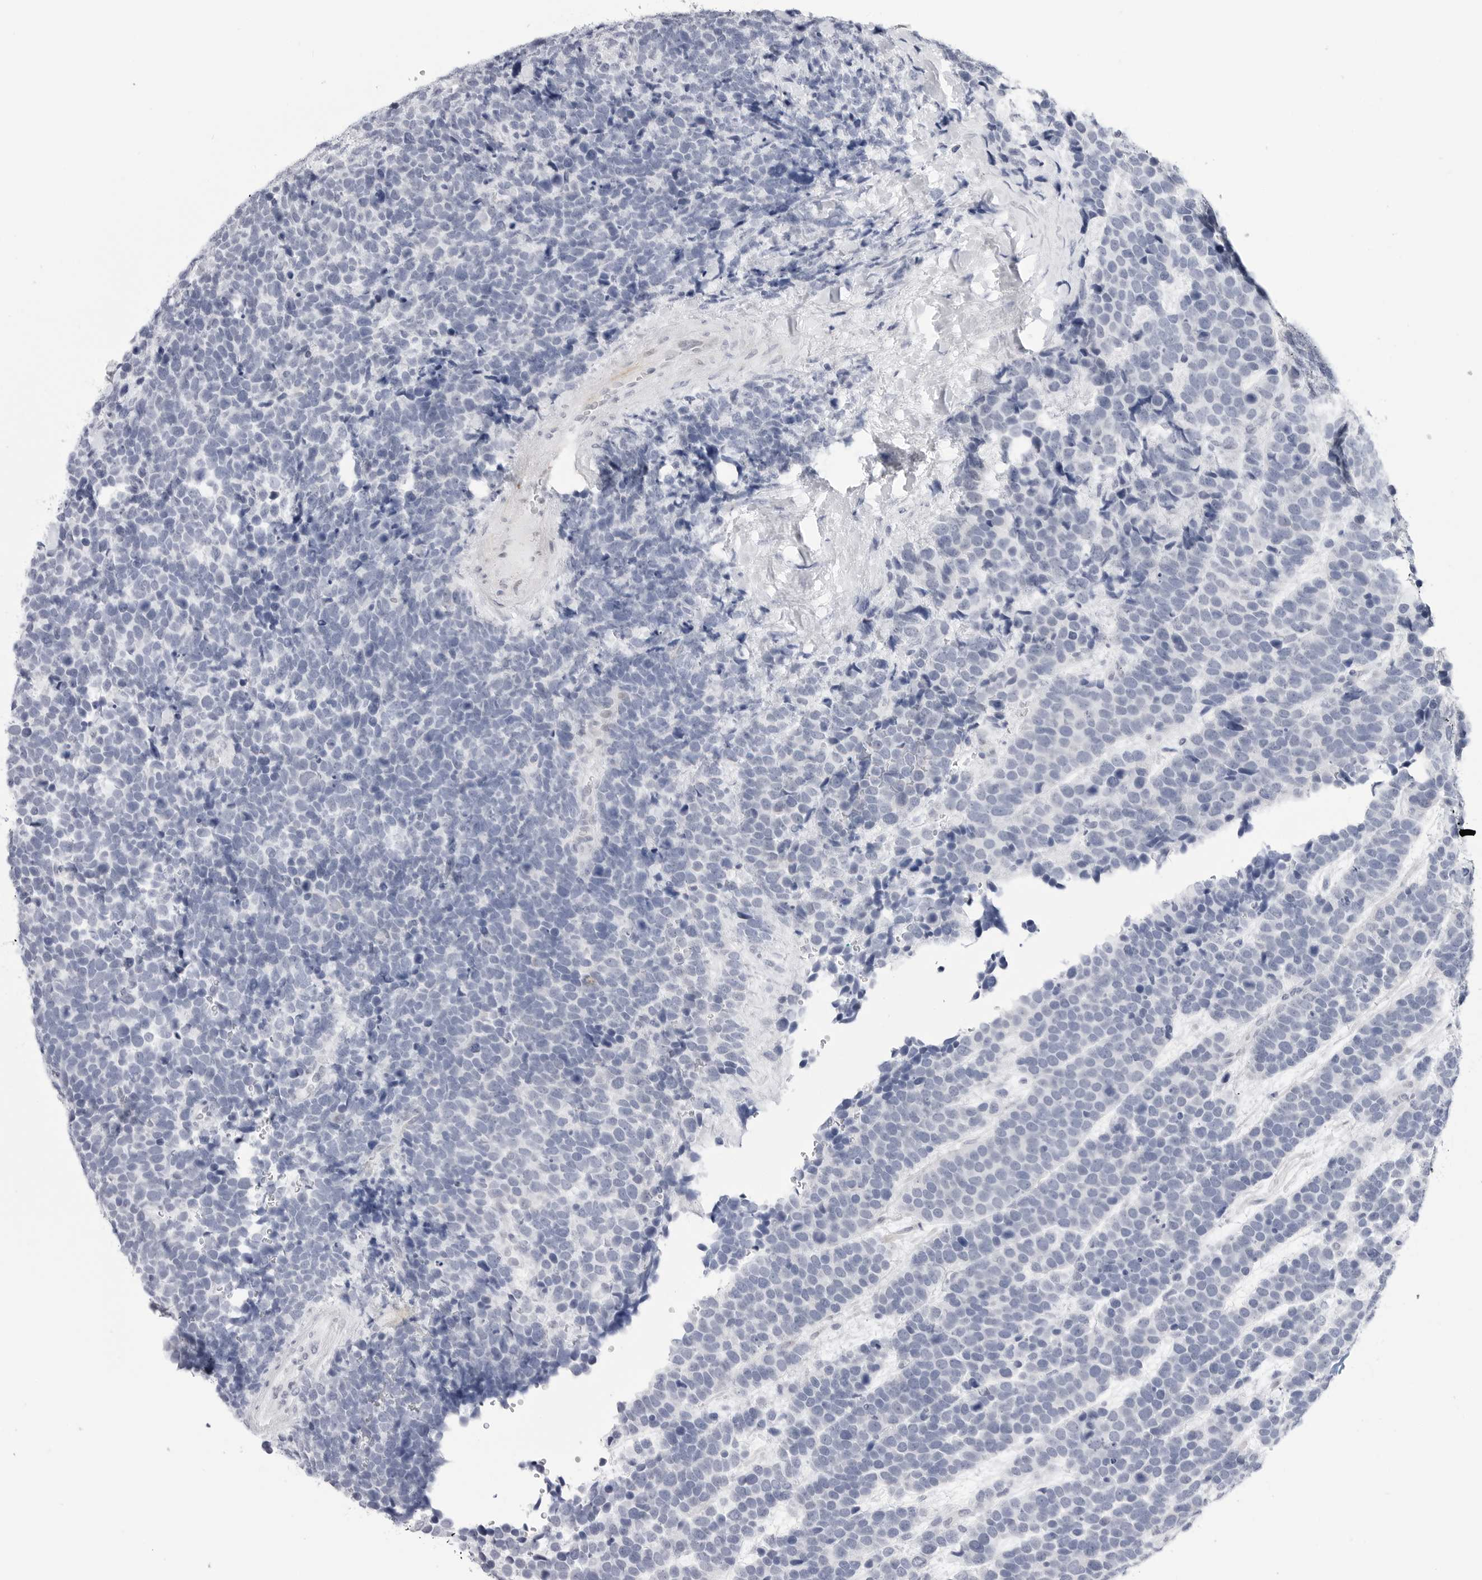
{"staining": {"intensity": "negative", "quantity": "none", "location": "none"}, "tissue": "urothelial cancer", "cell_type": "Tumor cells", "image_type": "cancer", "snomed": [{"axis": "morphology", "description": "Urothelial carcinoma, High grade"}, {"axis": "topography", "description": "Urinary bladder"}], "caption": "High power microscopy image of an immunohistochemistry (IHC) photomicrograph of urothelial cancer, revealing no significant expression in tumor cells. Brightfield microscopy of IHC stained with DAB (brown) and hematoxylin (blue), captured at high magnification.", "gene": "HSPB7", "patient": {"sex": "female", "age": 82}}